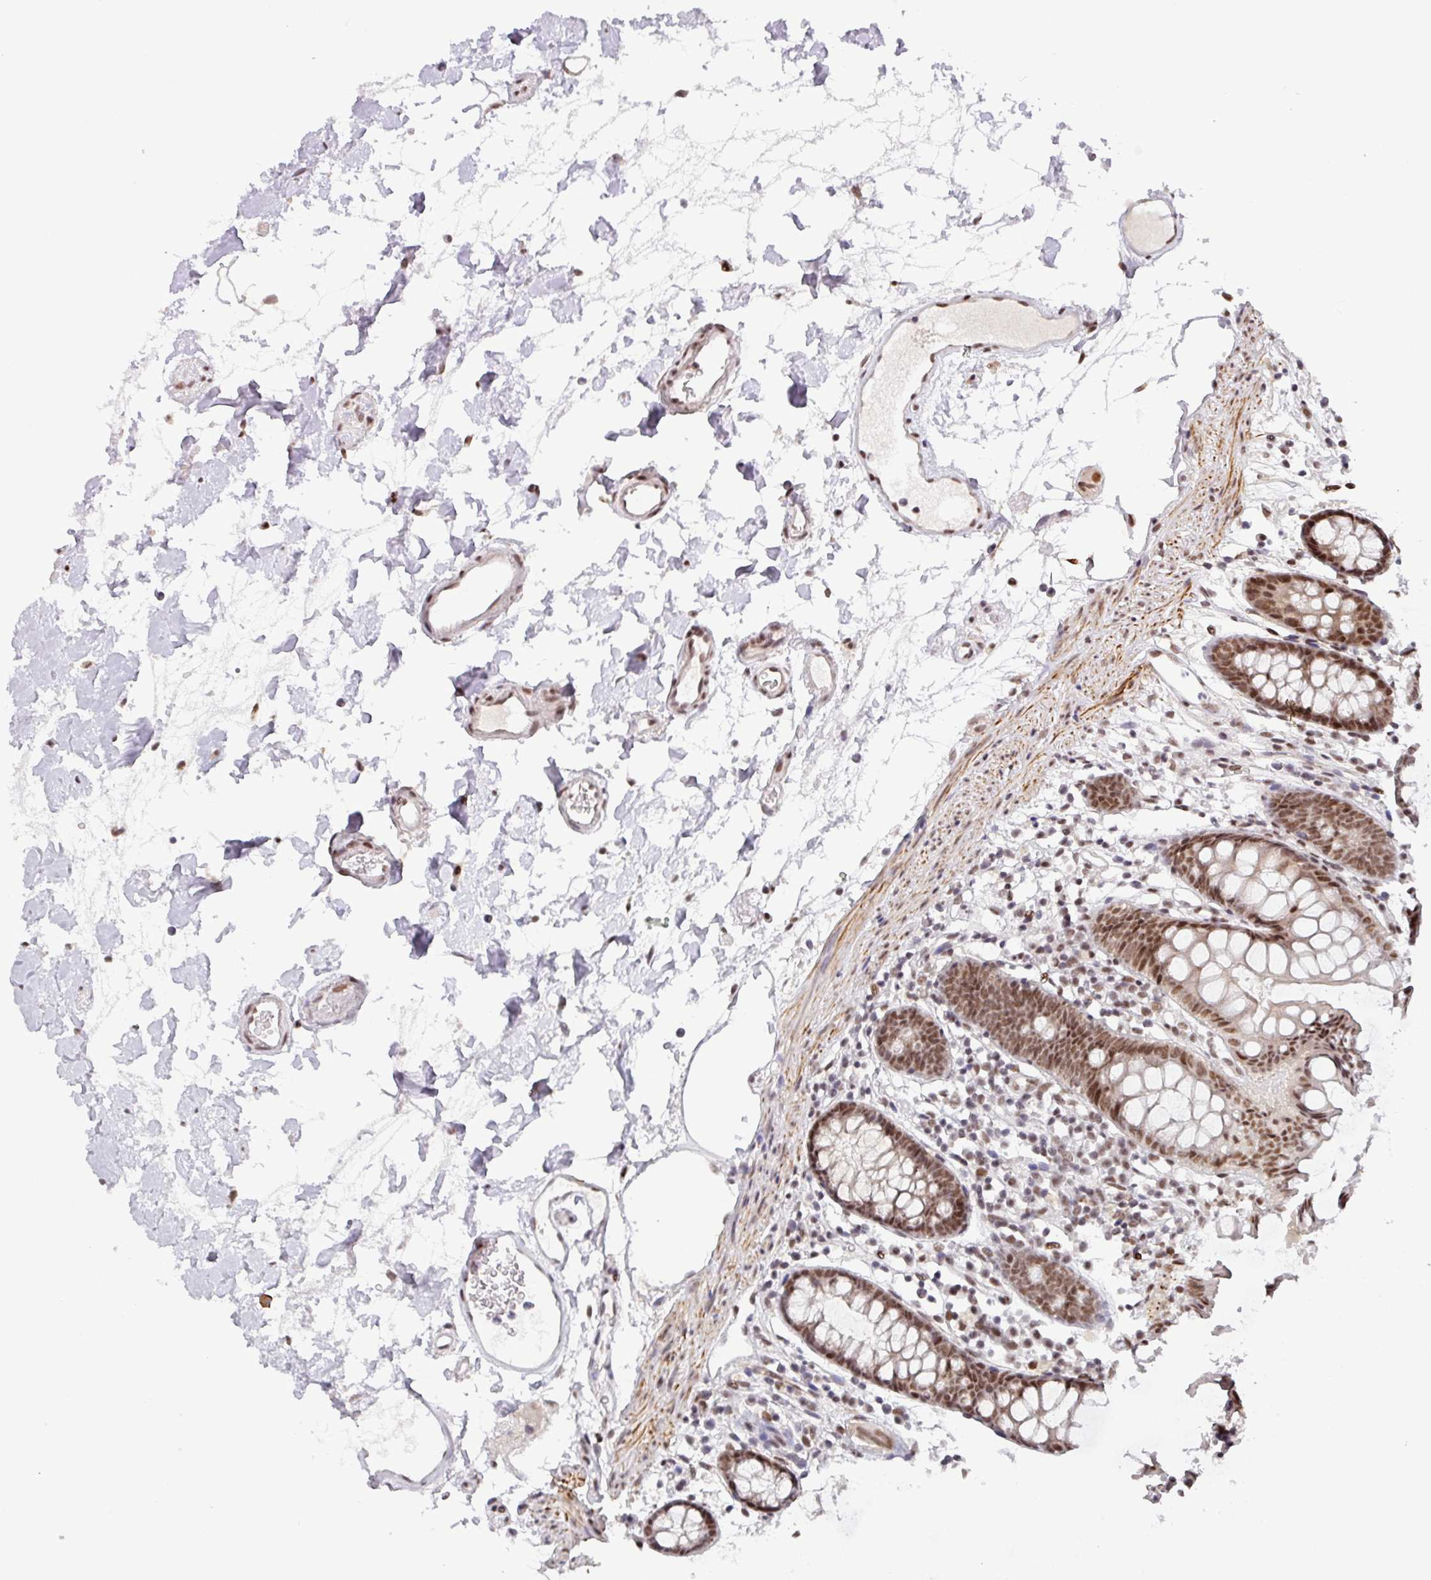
{"staining": {"intensity": "moderate", "quantity": ">75%", "location": "nuclear"}, "tissue": "colon", "cell_type": "Endothelial cells", "image_type": "normal", "snomed": [{"axis": "morphology", "description": "Normal tissue, NOS"}, {"axis": "topography", "description": "Colon"}], "caption": "Immunohistochemistry (IHC) image of benign colon: human colon stained using immunohistochemistry reveals medium levels of moderate protein expression localized specifically in the nuclear of endothelial cells, appearing as a nuclear brown color.", "gene": "SRSF2", "patient": {"sex": "female", "age": 84}}